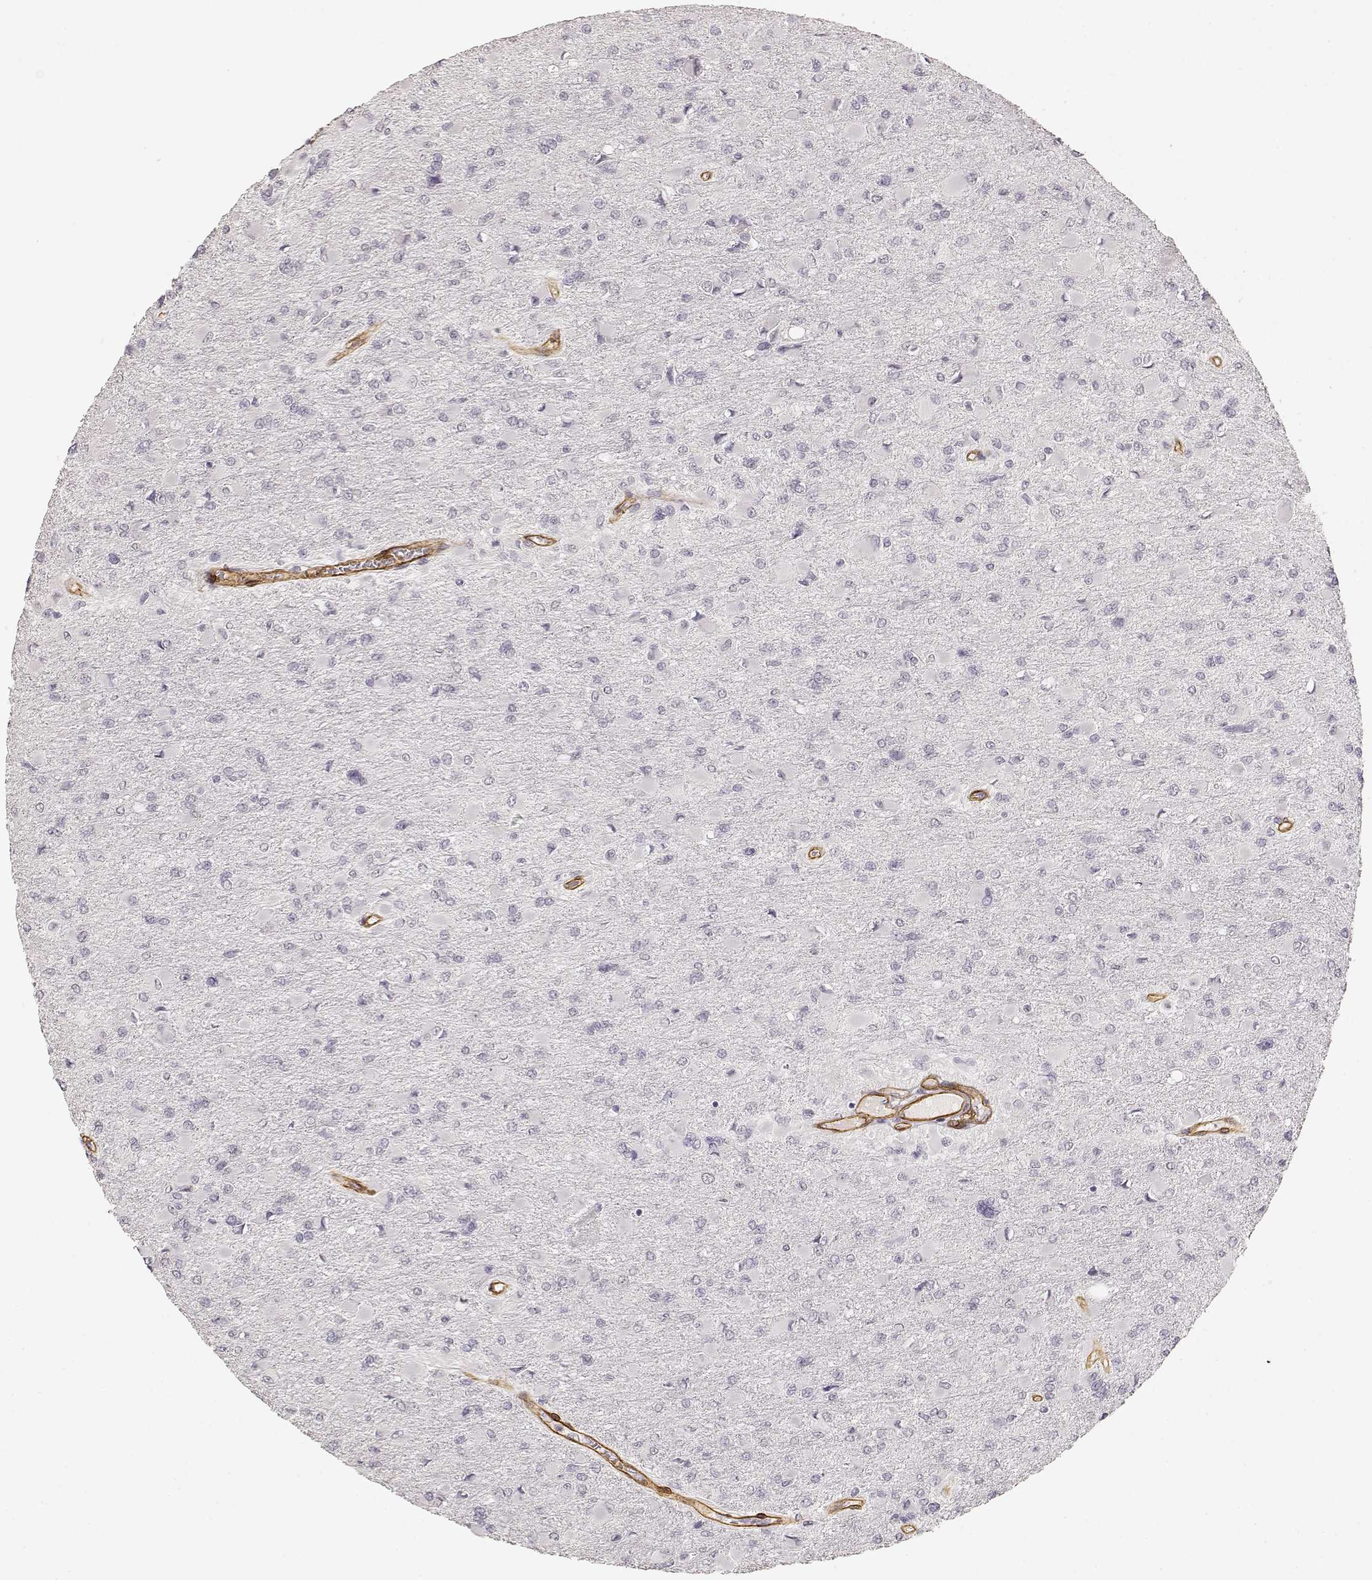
{"staining": {"intensity": "negative", "quantity": "none", "location": "none"}, "tissue": "glioma", "cell_type": "Tumor cells", "image_type": "cancer", "snomed": [{"axis": "morphology", "description": "Glioma, malignant, High grade"}, {"axis": "topography", "description": "Cerebral cortex"}], "caption": "IHC of human high-grade glioma (malignant) demonstrates no positivity in tumor cells. The staining is performed using DAB (3,3'-diaminobenzidine) brown chromogen with nuclei counter-stained in using hematoxylin.", "gene": "LAMA4", "patient": {"sex": "female", "age": 36}}